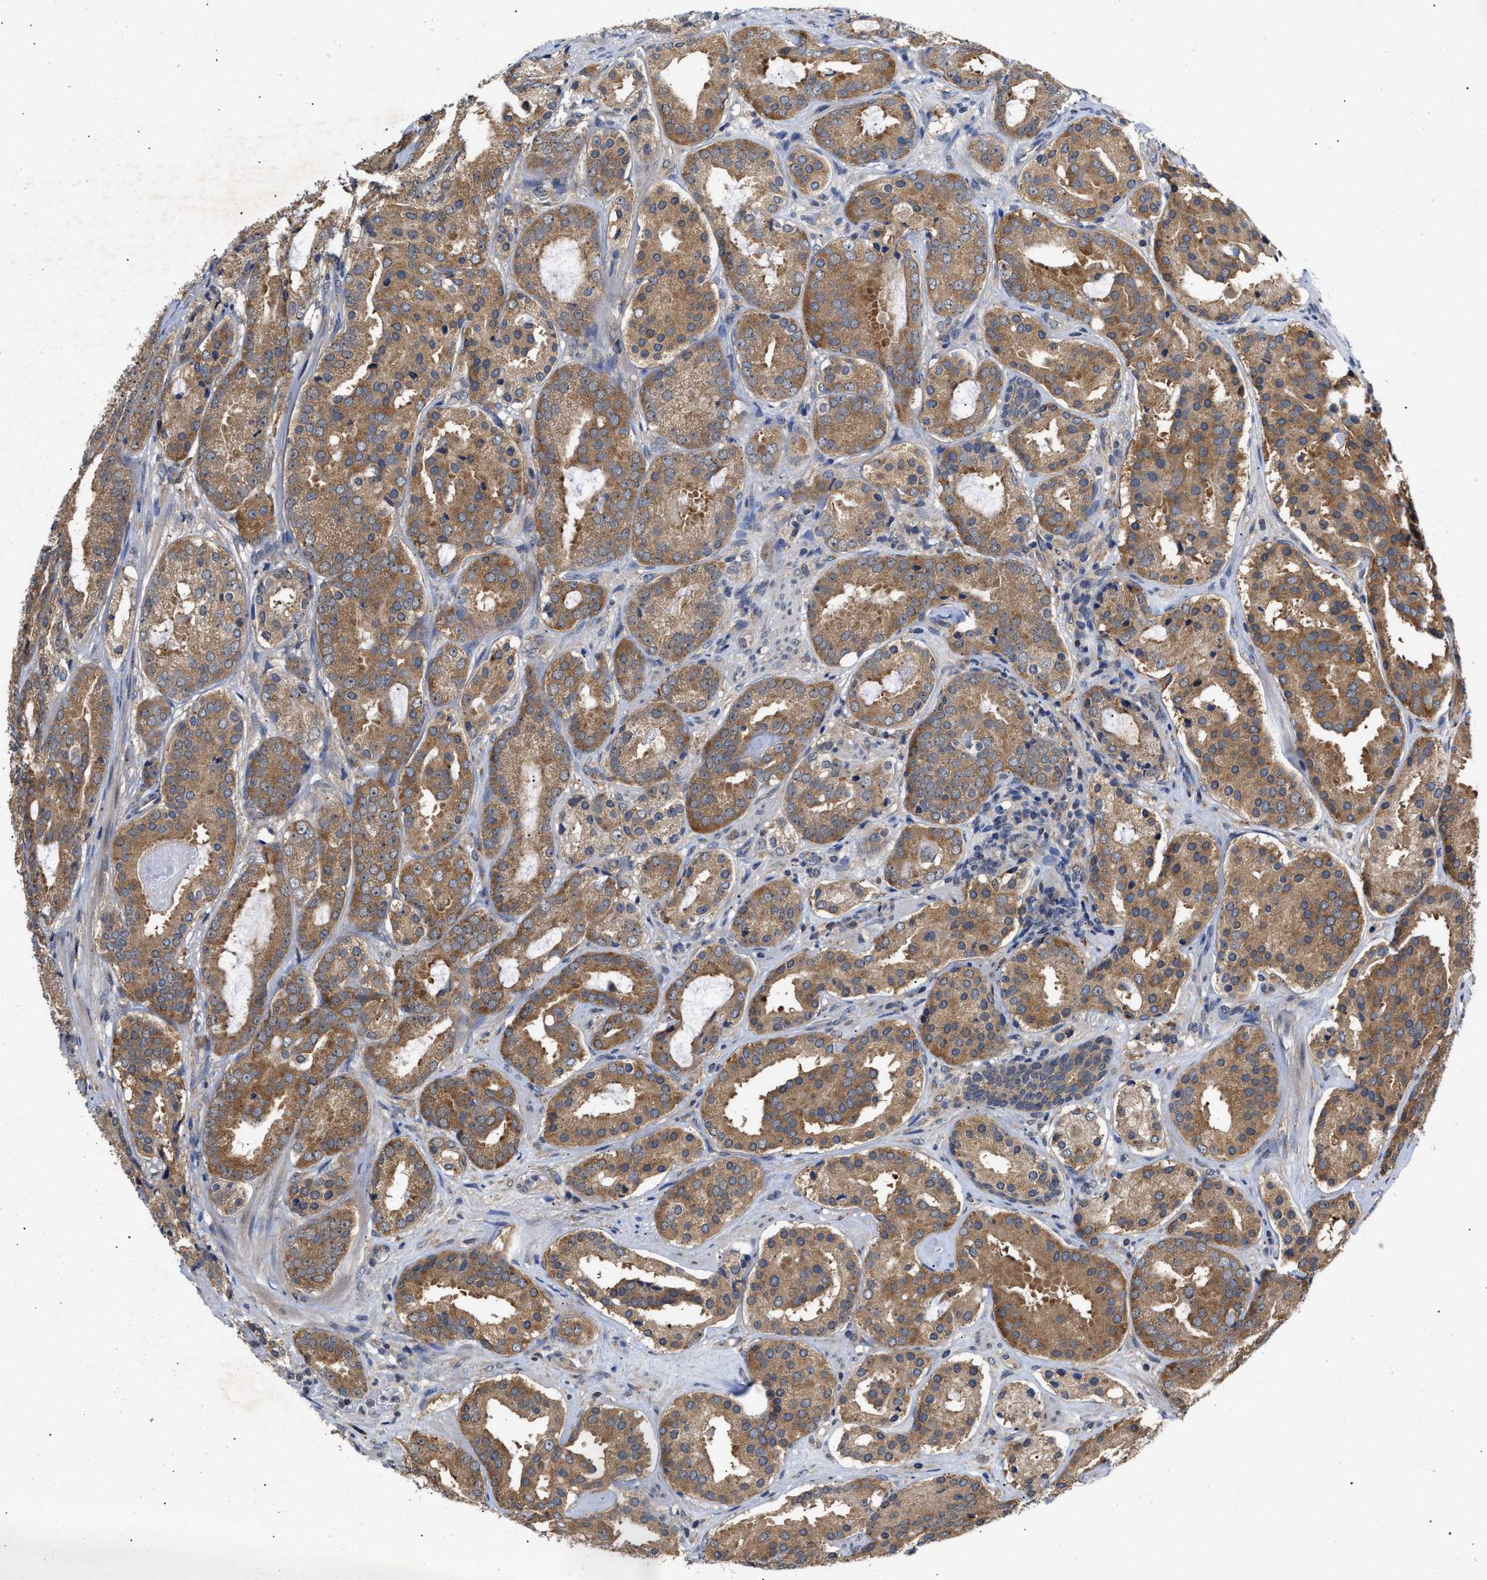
{"staining": {"intensity": "moderate", "quantity": ">75%", "location": "cytoplasmic/membranous"}, "tissue": "prostate cancer", "cell_type": "Tumor cells", "image_type": "cancer", "snomed": [{"axis": "morphology", "description": "Adenocarcinoma, Low grade"}, {"axis": "topography", "description": "Prostate"}], "caption": "Protein analysis of prostate adenocarcinoma (low-grade) tissue shows moderate cytoplasmic/membranous positivity in approximately >75% of tumor cells. (DAB = brown stain, brightfield microscopy at high magnification).", "gene": "CLIP2", "patient": {"sex": "male", "age": 69}}